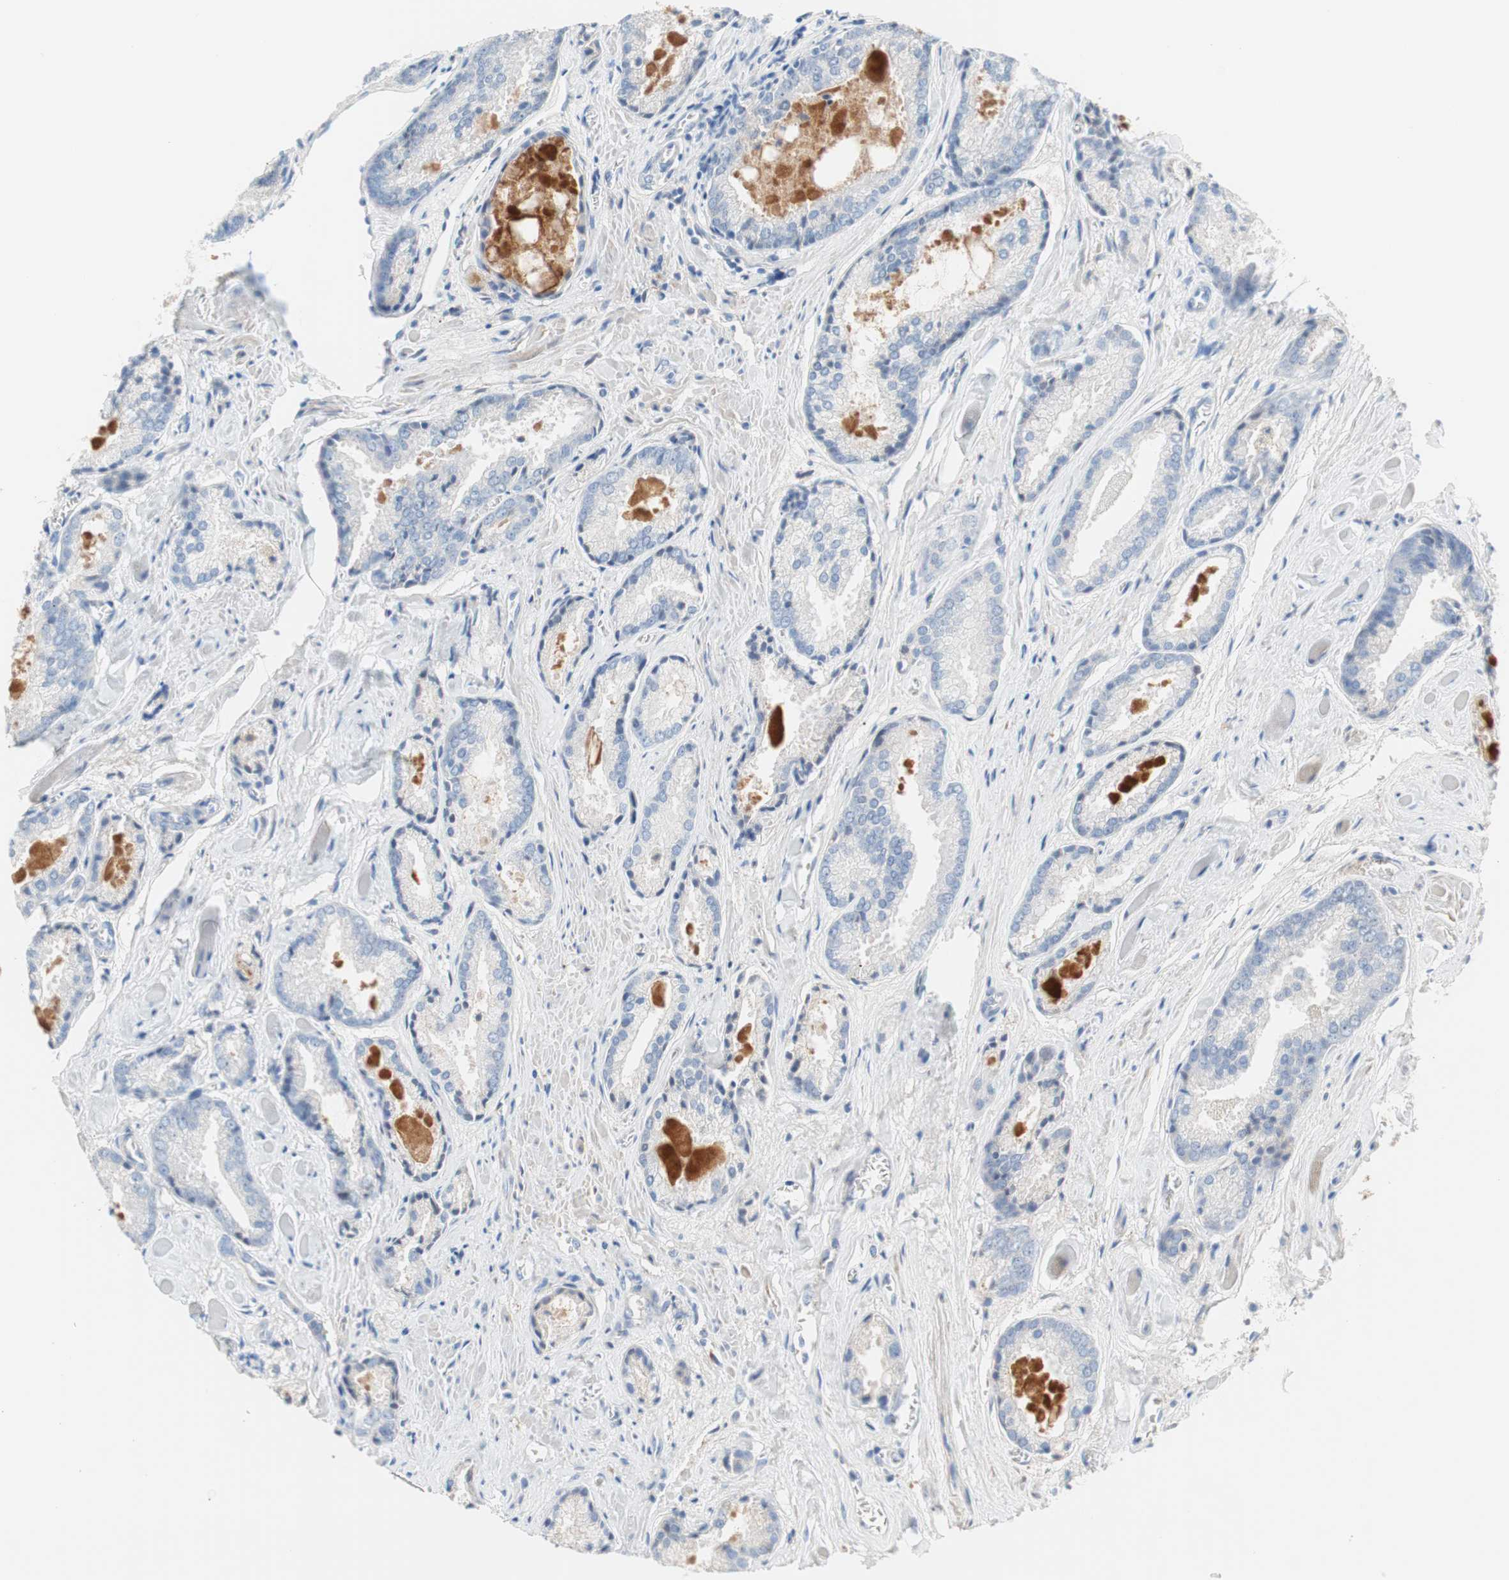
{"staining": {"intensity": "negative", "quantity": "none", "location": "none"}, "tissue": "prostate cancer", "cell_type": "Tumor cells", "image_type": "cancer", "snomed": [{"axis": "morphology", "description": "Adenocarcinoma, Low grade"}, {"axis": "topography", "description": "Prostate"}], "caption": "The micrograph reveals no significant staining in tumor cells of prostate cancer.", "gene": "RBP4", "patient": {"sex": "male", "age": 64}}